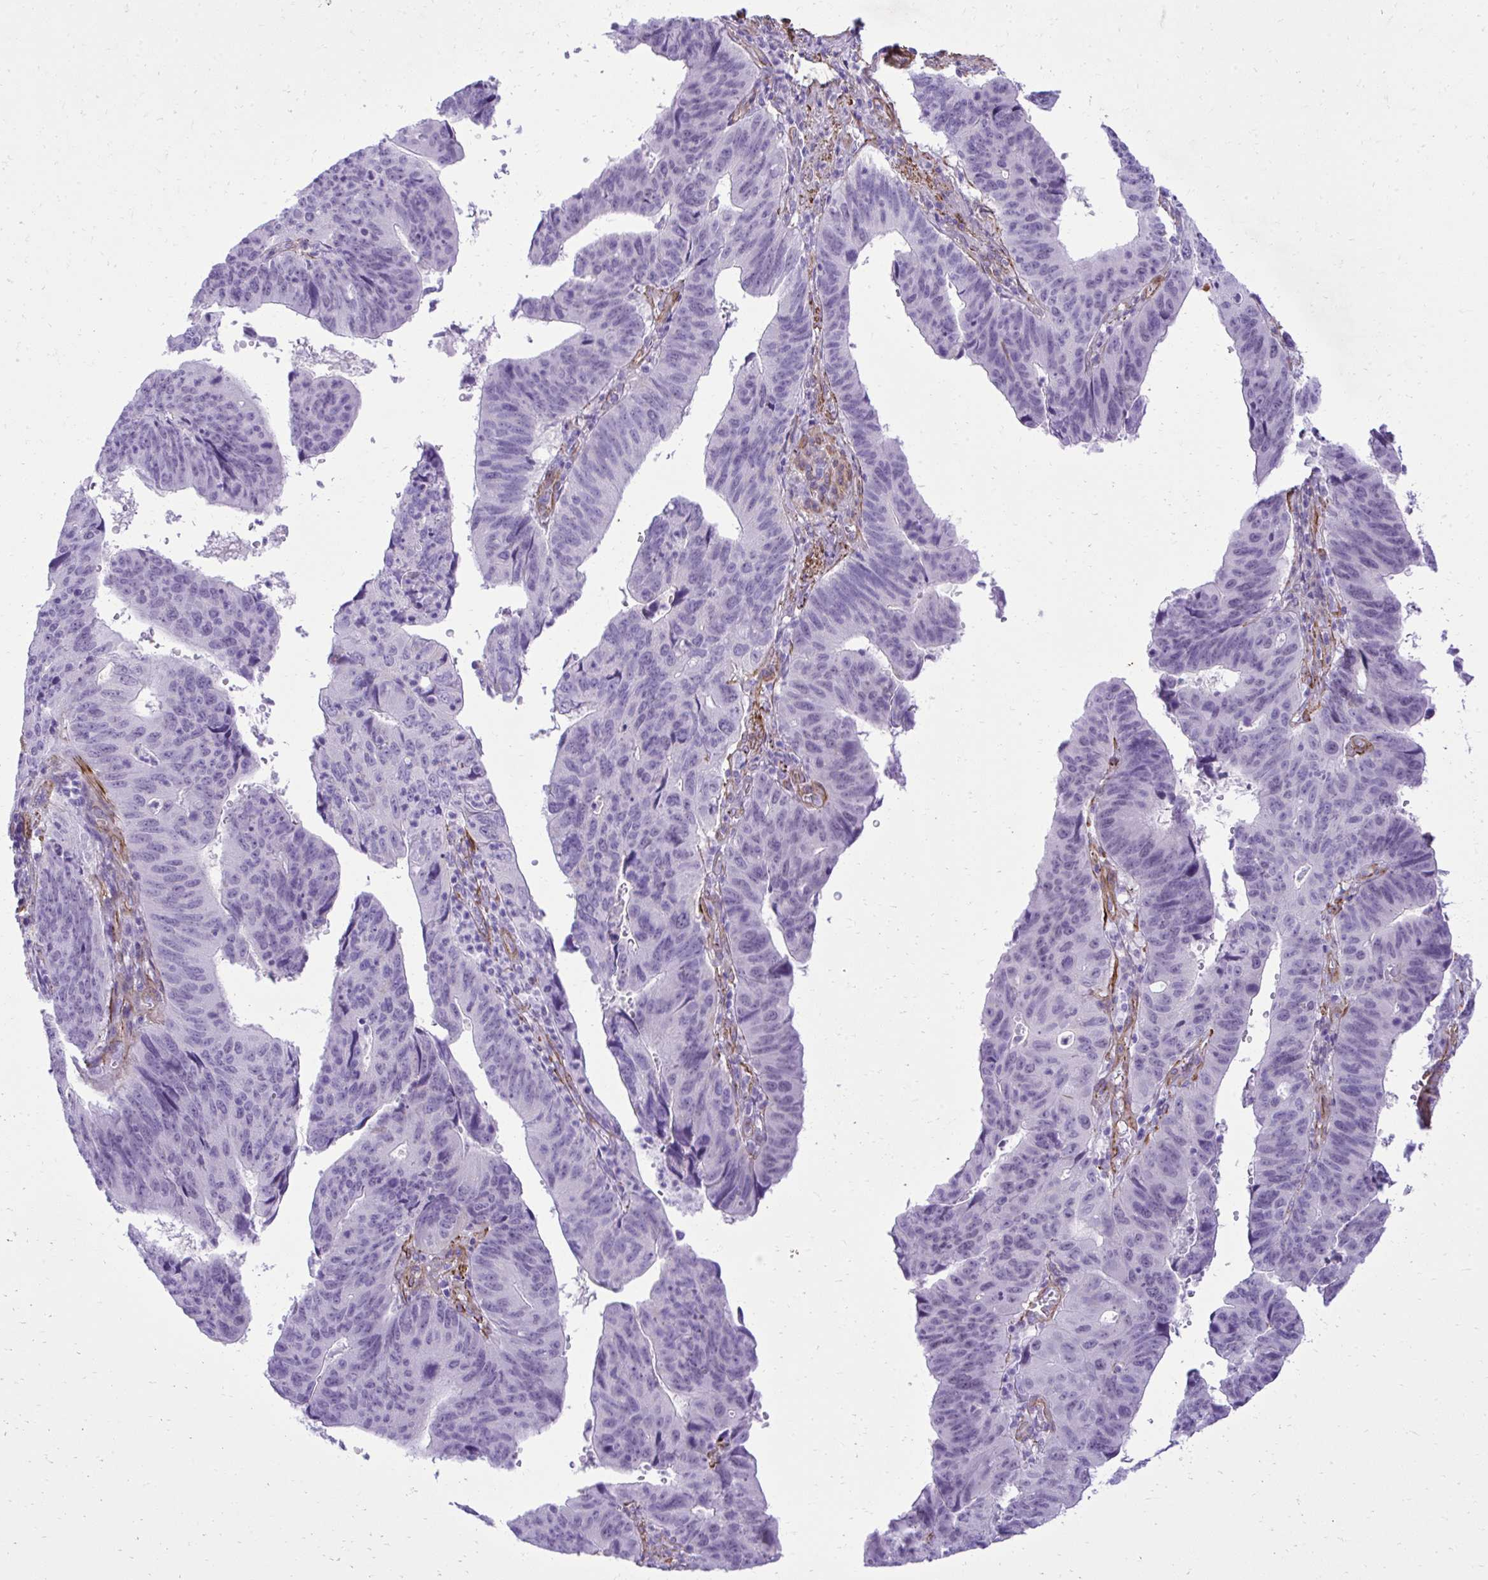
{"staining": {"intensity": "negative", "quantity": "none", "location": "none"}, "tissue": "stomach cancer", "cell_type": "Tumor cells", "image_type": "cancer", "snomed": [{"axis": "morphology", "description": "Adenocarcinoma, NOS"}, {"axis": "topography", "description": "Stomach"}], "caption": "DAB (3,3'-diaminobenzidine) immunohistochemical staining of stomach cancer exhibits no significant staining in tumor cells.", "gene": "PITPNM3", "patient": {"sex": "male", "age": 59}}